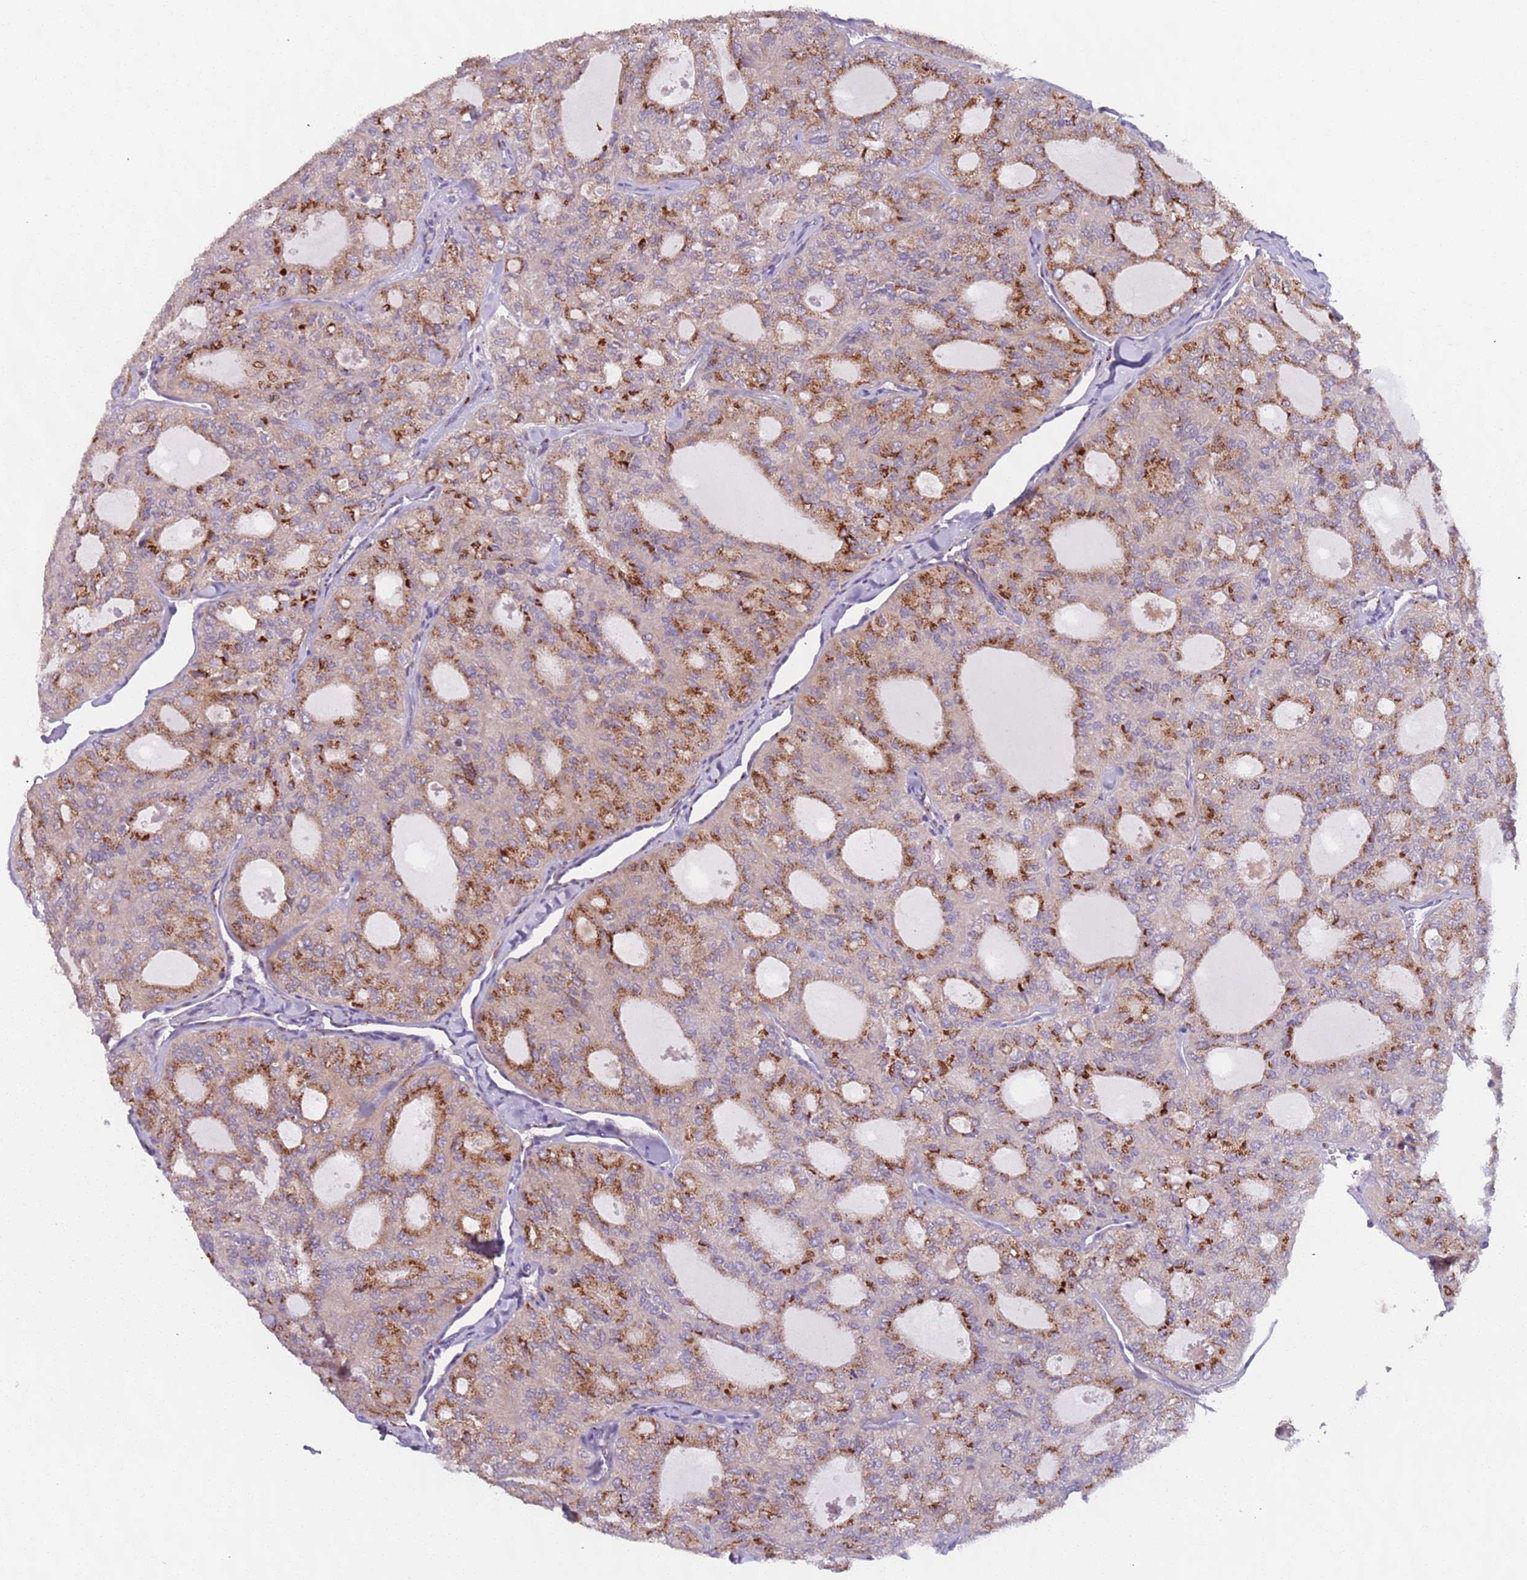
{"staining": {"intensity": "strong", "quantity": "25%-75%", "location": "cytoplasmic/membranous"}, "tissue": "thyroid cancer", "cell_type": "Tumor cells", "image_type": "cancer", "snomed": [{"axis": "morphology", "description": "Follicular adenoma carcinoma, NOS"}, {"axis": "topography", "description": "Thyroid gland"}], "caption": "A micrograph of human thyroid cancer (follicular adenoma carcinoma) stained for a protein reveals strong cytoplasmic/membranous brown staining in tumor cells. The staining was performed using DAB, with brown indicating positive protein expression. Nuclei are stained blue with hematoxylin.", "gene": "AKTIP", "patient": {"sex": "male", "age": 75}}